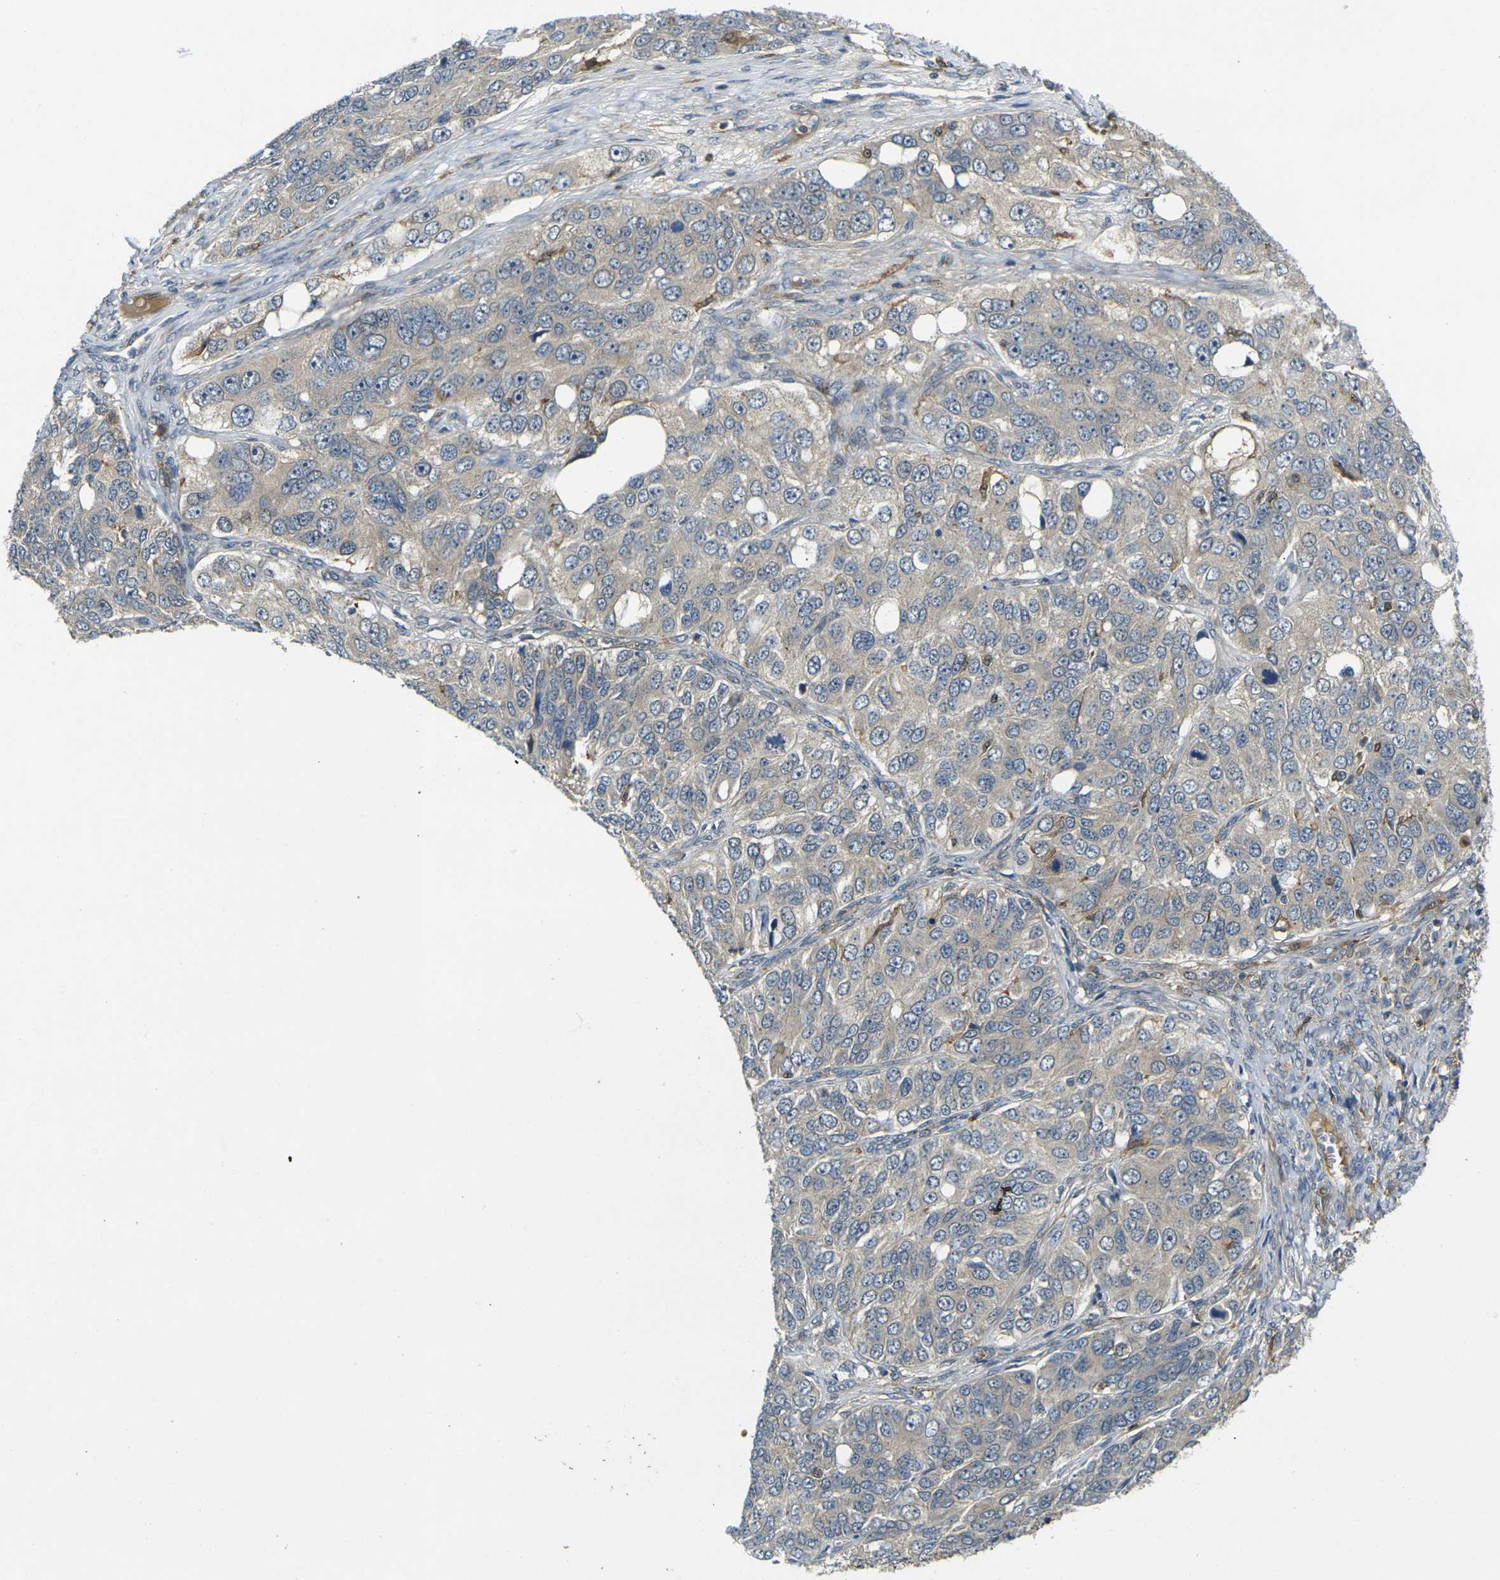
{"staining": {"intensity": "weak", "quantity": ">75%", "location": "cytoplasmic/membranous"}, "tissue": "ovarian cancer", "cell_type": "Tumor cells", "image_type": "cancer", "snomed": [{"axis": "morphology", "description": "Carcinoma, endometroid"}, {"axis": "topography", "description": "Ovary"}], "caption": "IHC photomicrograph of neoplastic tissue: ovarian cancer (endometroid carcinoma) stained using immunohistochemistry (IHC) shows low levels of weak protein expression localized specifically in the cytoplasmic/membranous of tumor cells, appearing as a cytoplasmic/membranous brown color.", "gene": "PIGL", "patient": {"sex": "female", "age": 51}}